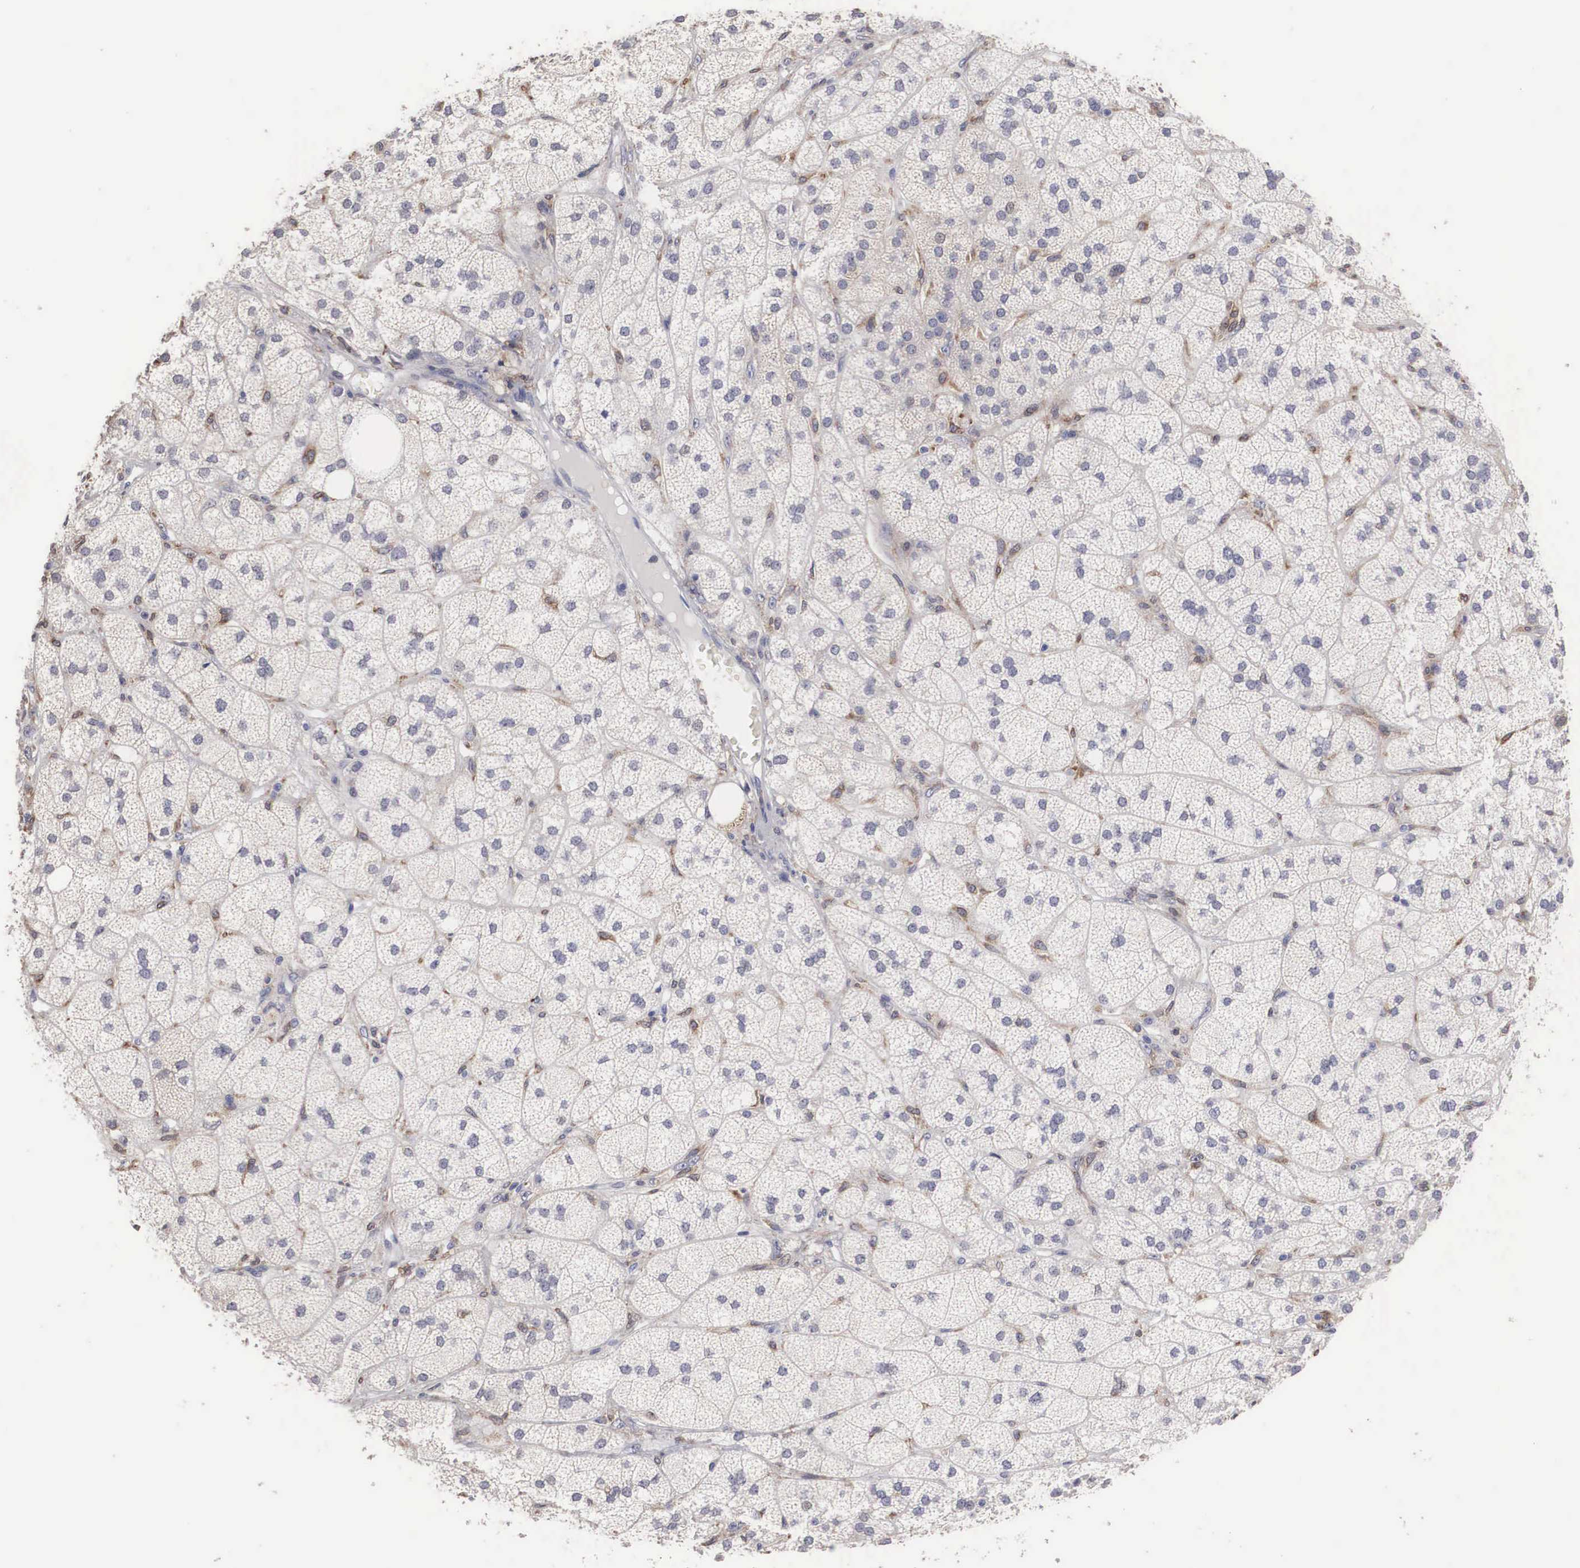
{"staining": {"intensity": "weak", "quantity": ">75%", "location": "cytoplasmic/membranous"}, "tissue": "adrenal gland", "cell_type": "Glandular cells", "image_type": "normal", "snomed": [{"axis": "morphology", "description": "Normal tissue, NOS"}, {"axis": "topography", "description": "Adrenal gland"}], "caption": "Protein staining by immunohistochemistry demonstrates weak cytoplasmic/membranous staining in about >75% of glandular cells in unremarkable adrenal gland.", "gene": "HMOX1", "patient": {"sex": "female", "age": 60}}